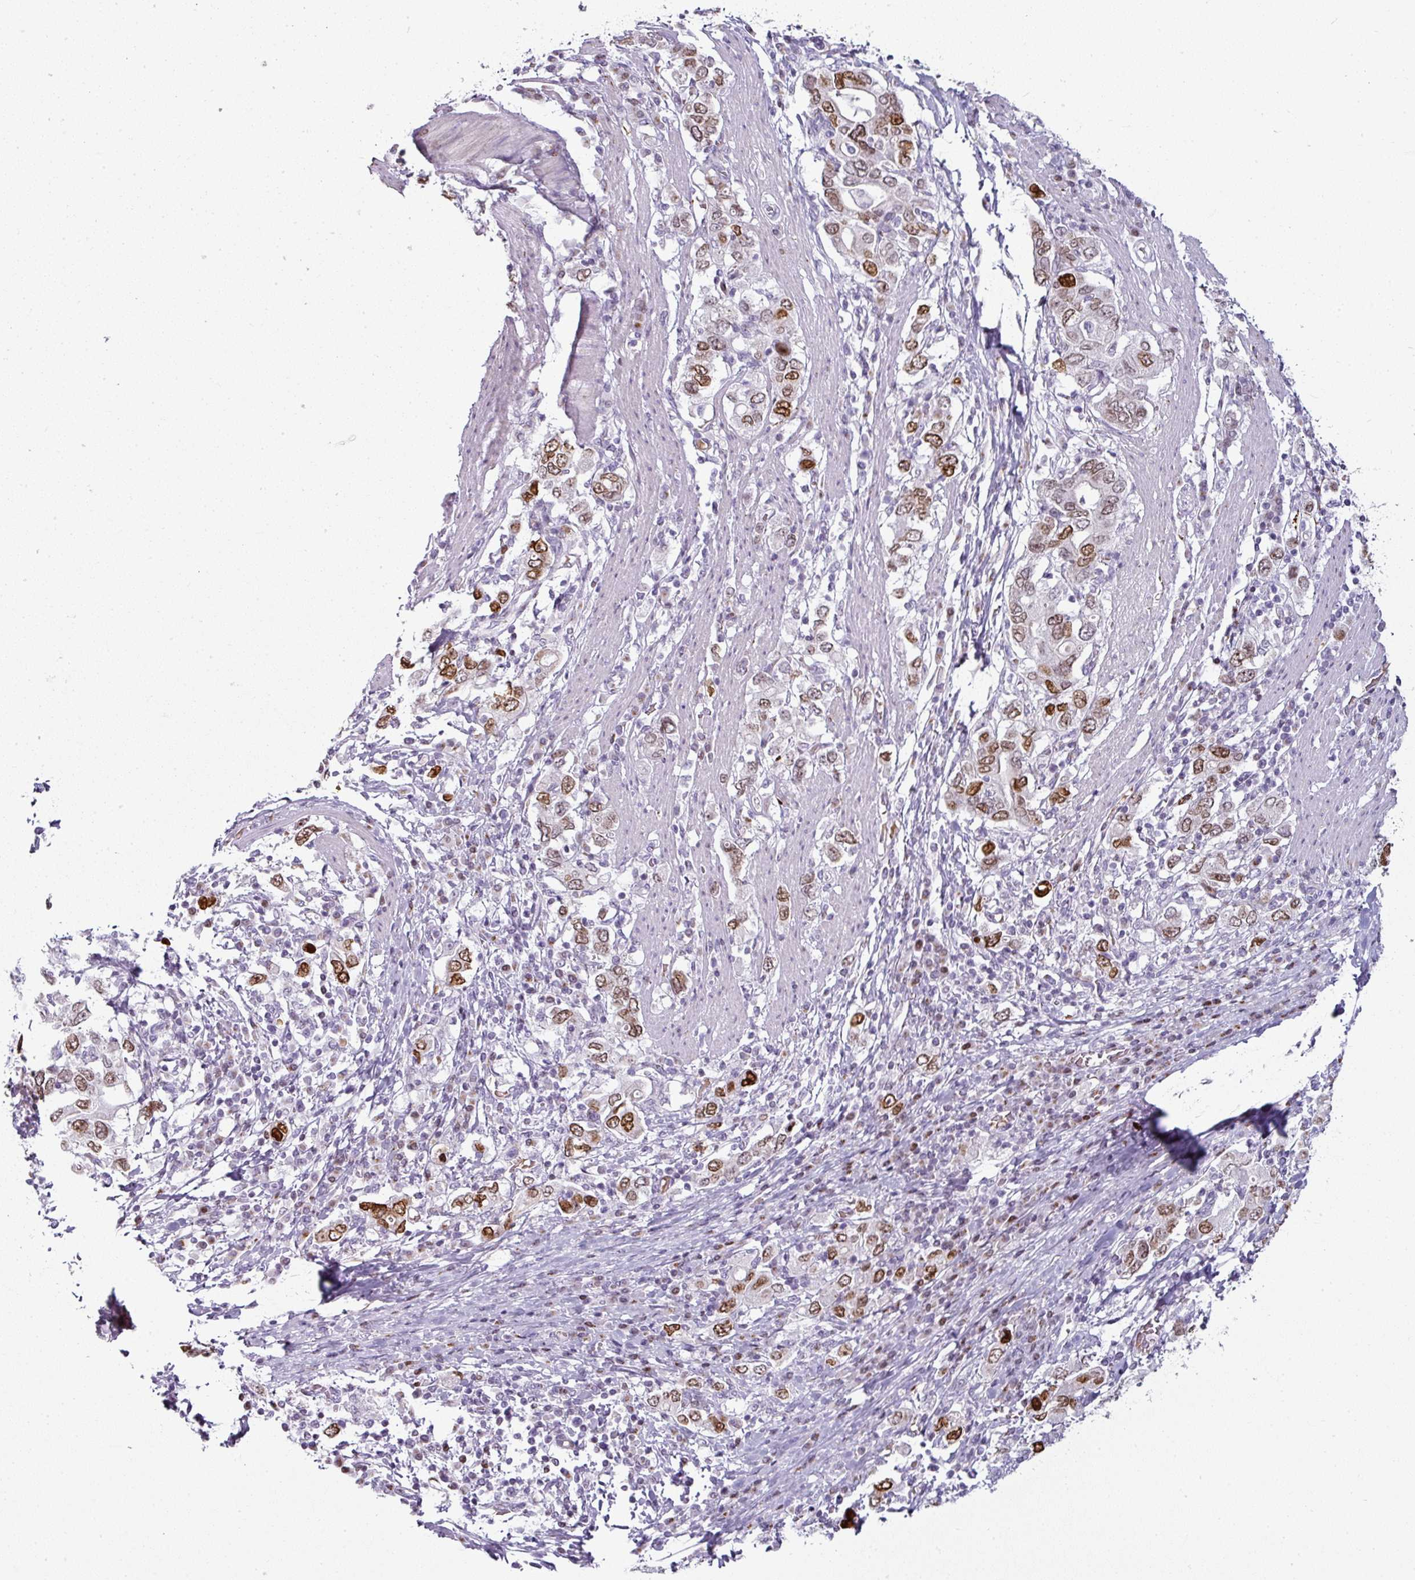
{"staining": {"intensity": "strong", "quantity": "25%-75%", "location": "cytoplasmic/membranous,nuclear"}, "tissue": "stomach cancer", "cell_type": "Tumor cells", "image_type": "cancer", "snomed": [{"axis": "morphology", "description": "Adenocarcinoma, NOS"}, {"axis": "topography", "description": "Stomach, upper"}, {"axis": "topography", "description": "Stomach"}], "caption": "A micrograph of stomach cancer (adenocarcinoma) stained for a protein reveals strong cytoplasmic/membranous and nuclear brown staining in tumor cells.", "gene": "SYT8", "patient": {"sex": "male", "age": 62}}